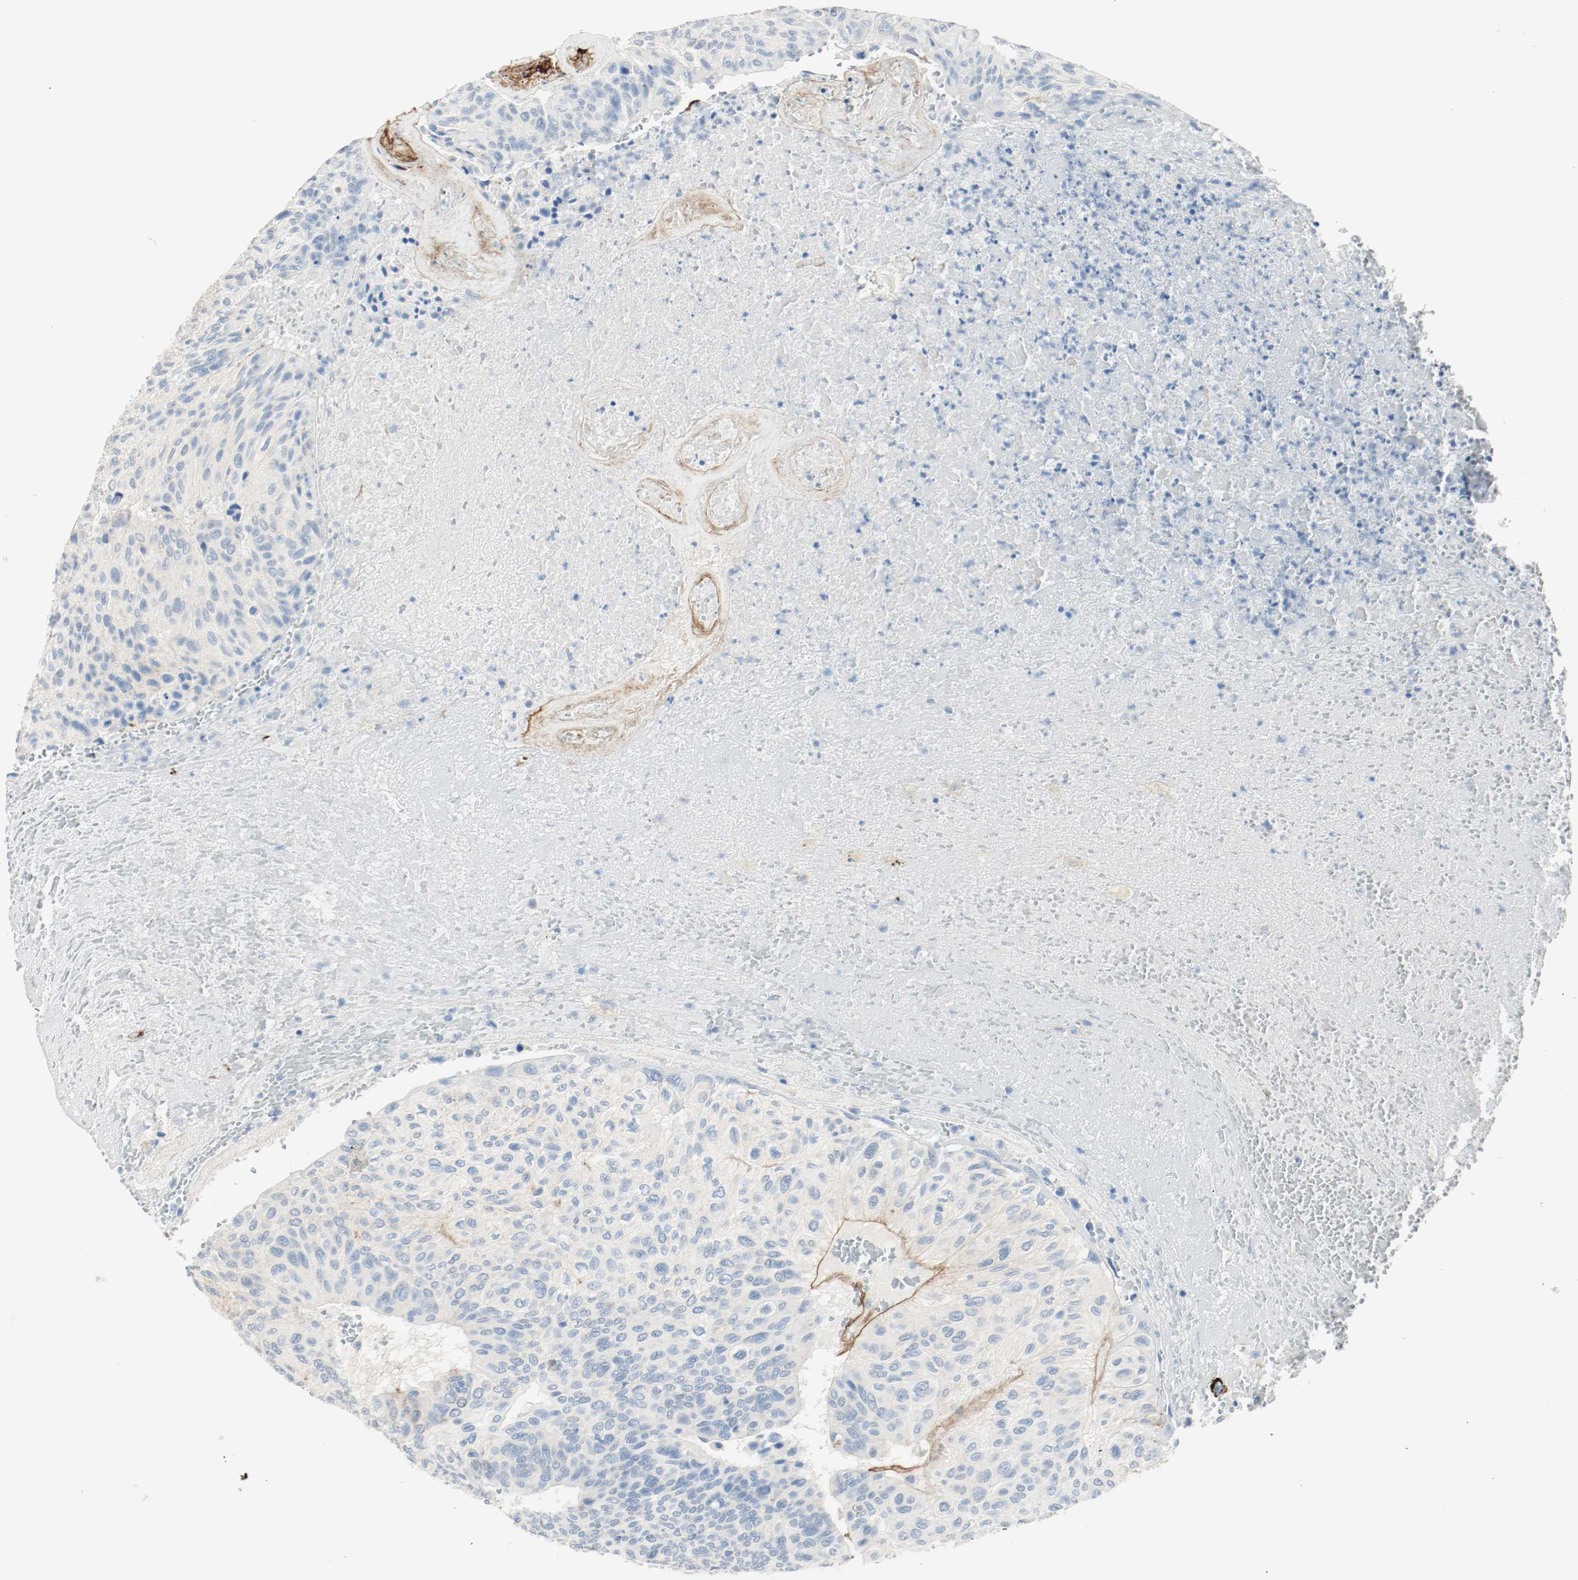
{"staining": {"intensity": "negative", "quantity": "none", "location": "none"}, "tissue": "urothelial cancer", "cell_type": "Tumor cells", "image_type": "cancer", "snomed": [{"axis": "morphology", "description": "Urothelial carcinoma, High grade"}, {"axis": "topography", "description": "Urinary bladder"}], "caption": "Tumor cells show no significant staining in urothelial cancer.", "gene": "LAMB1", "patient": {"sex": "male", "age": 66}}